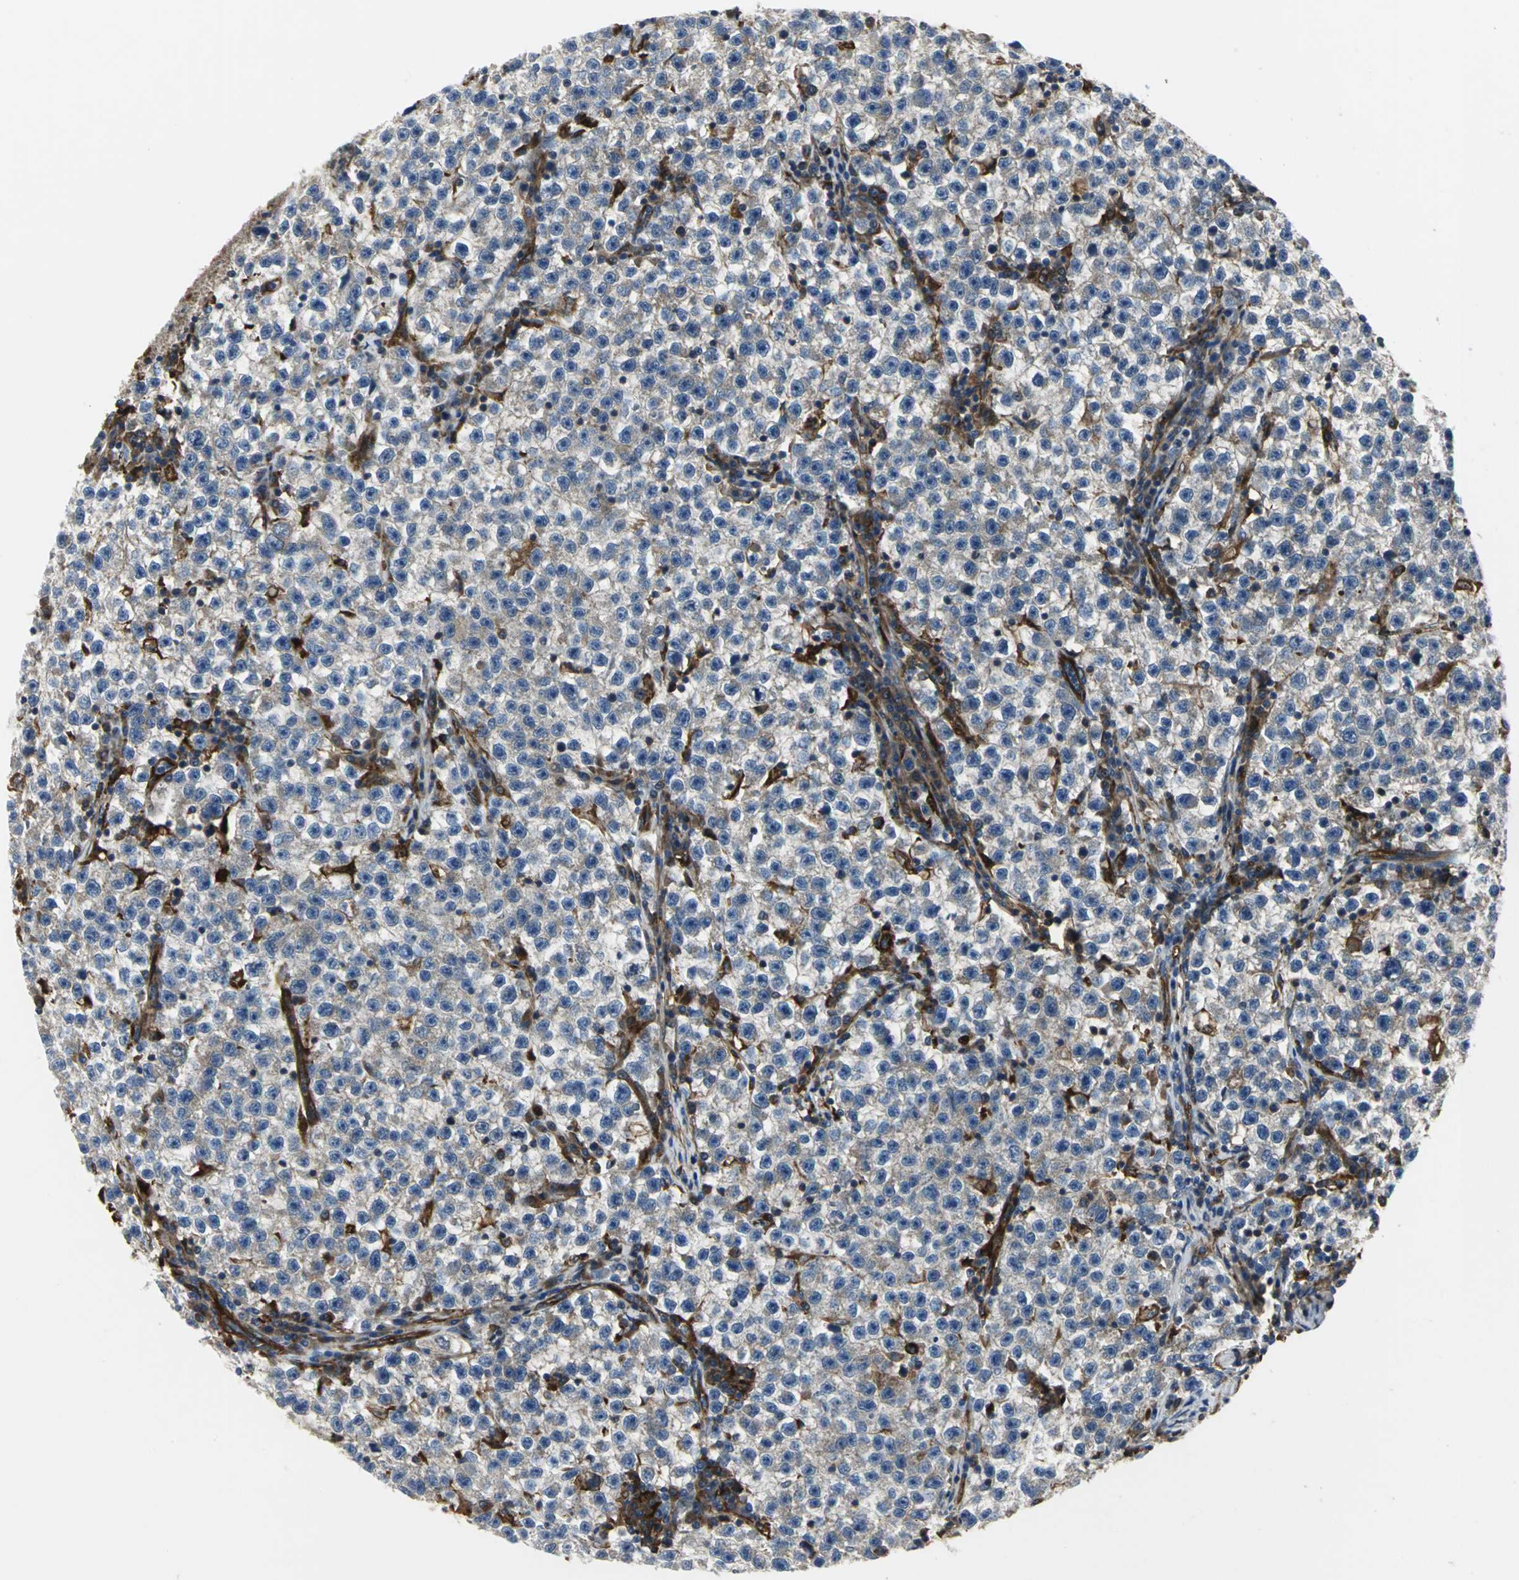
{"staining": {"intensity": "moderate", "quantity": "<25%", "location": "cytoplasmic/membranous"}, "tissue": "testis cancer", "cell_type": "Tumor cells", "image_type": "cancer", "snomed": [{"axis": "morphology", "description": "Seminoma, NOS"}, {"axis": "topography", "description": "Testis"}], "caption": "This histopathology image shows immunohistochemistry (IHC) staining of human seminoma (testis), with low moderate cytoplasmic/membranous positivity in approximately <25% of tumor cells.", "gene": "CHRNB1", "patient": {"sex": "male", "age": 22}}